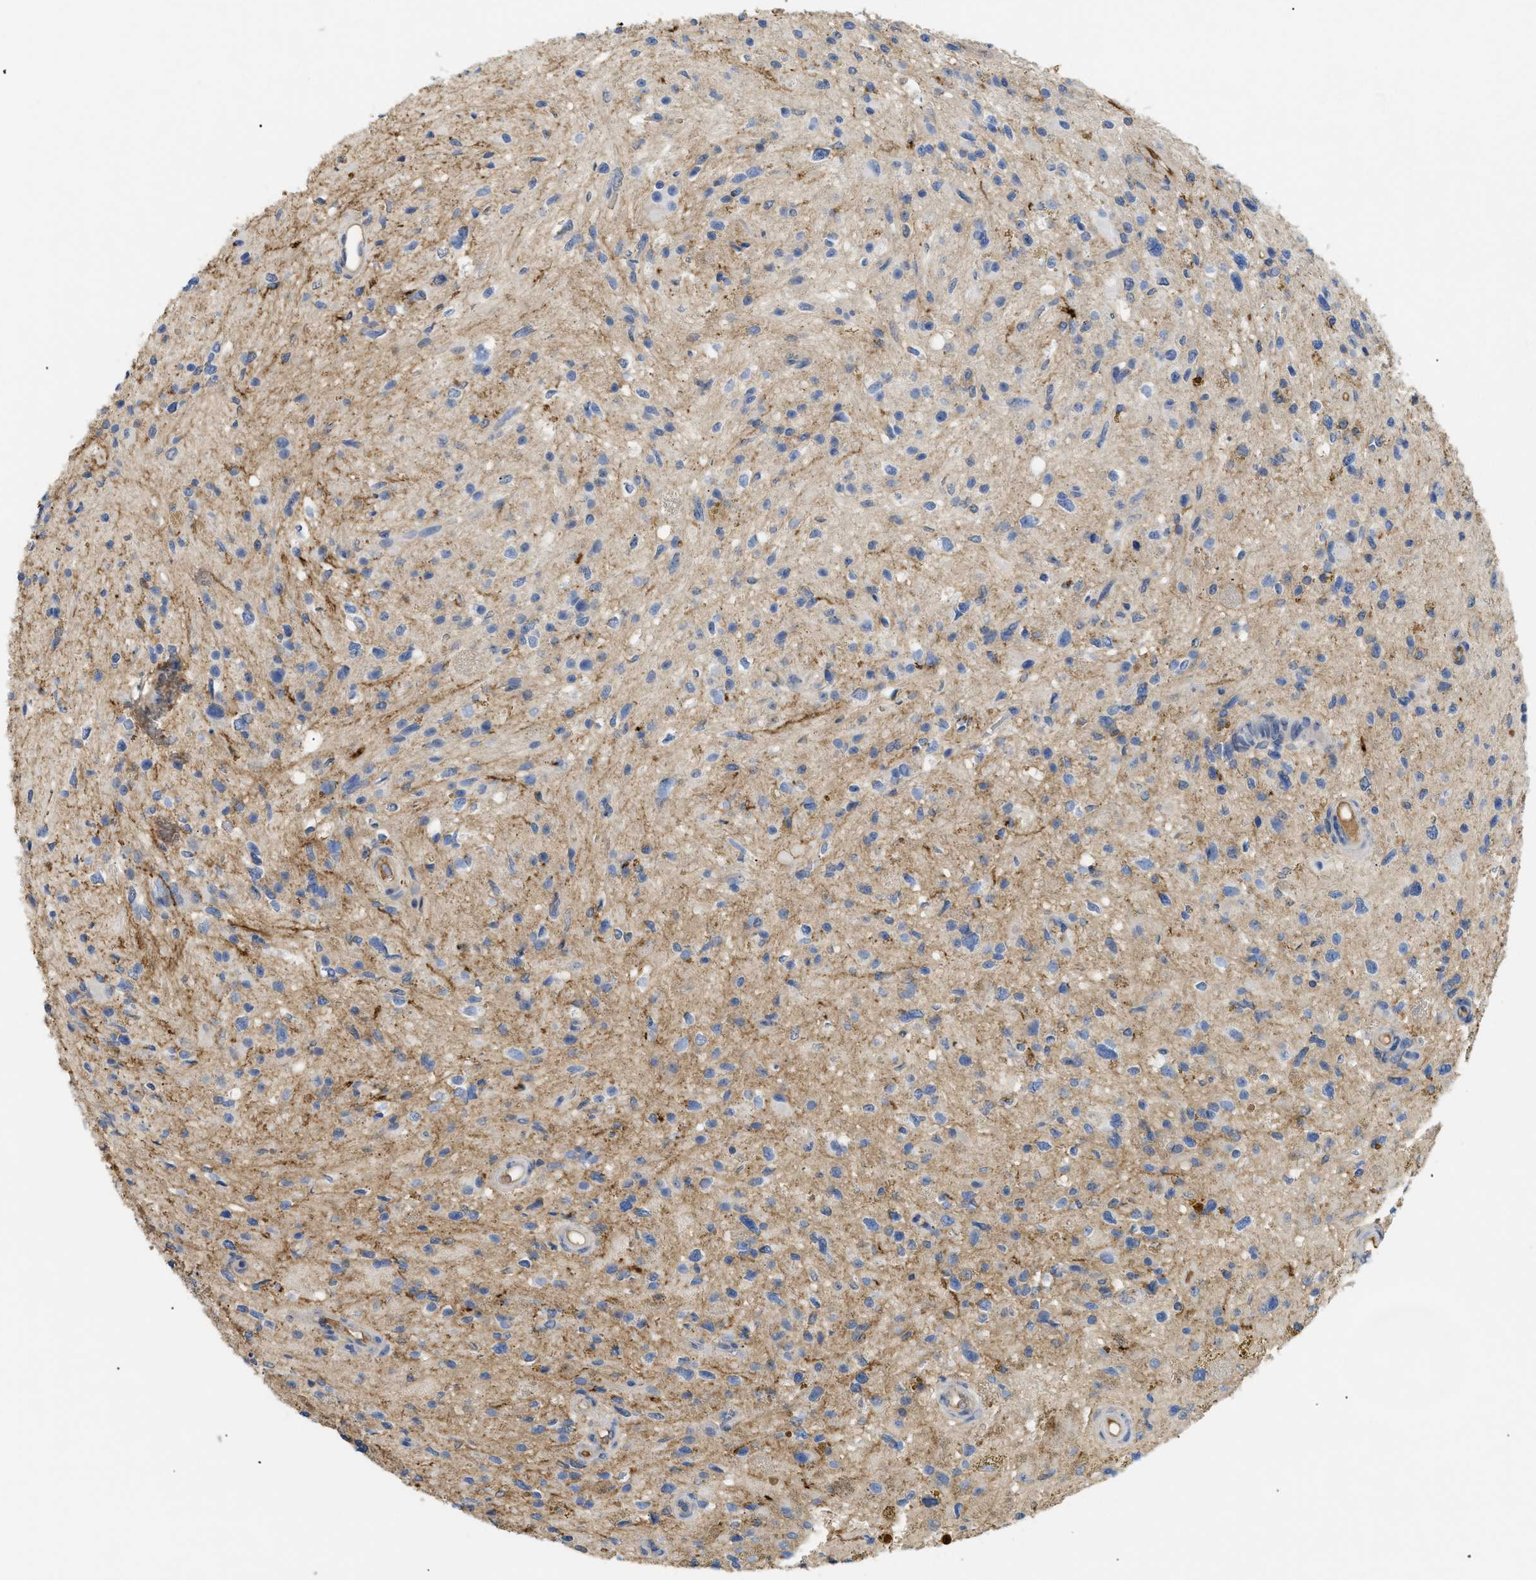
{"staining": {"intensity": "weak", "quantity": "<25%", "location": "cytoplasmic/membranous"}, "tissue": "glioma", "cell_type": "Tumor cells", "image_type": "cancer", "snomed": [{"axis": "morphology", "description": "Glioma, malignant, High grade"}, {"axis": "topography", "description": "Brain"}], "caption": "An immunohistochemistry image of malignant glioma (high-grade) is shown. There is no staining in tumor cells of malignant glioma (high-grade). Nuclei are stained in blue.", "gene": "ANXA4", "patient": {"sex": "male", "age": 33}}